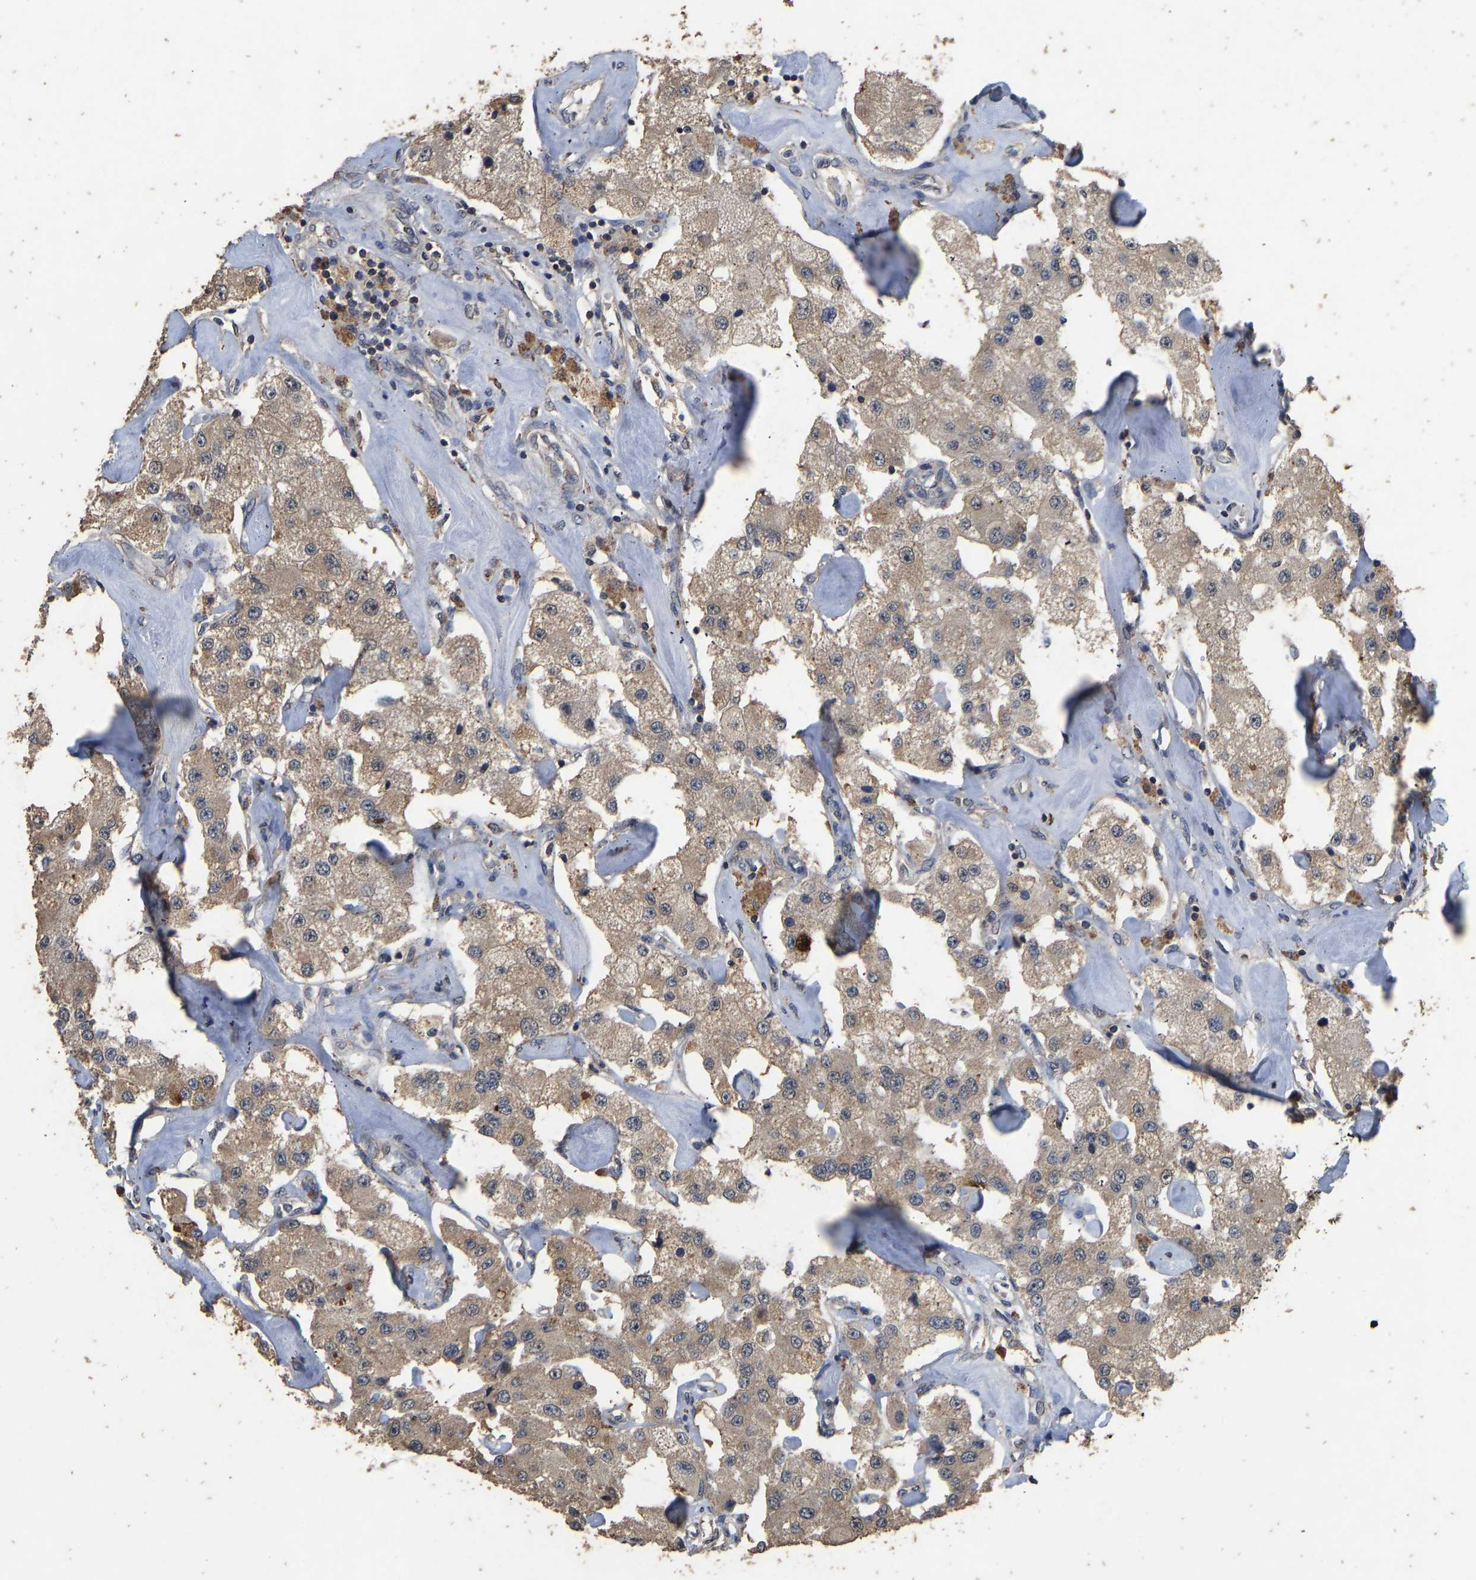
{"staining": {"intensity": "moderate", "quantity": ">75%", "location": "cytoplasmic/membranous"}, "tissue": "carcinoid", "cell_type": "Tumor cells", "image_type": "cancer", "snomed": [{"axis": "morphology", "description": "Carcinoid, malignant, NOS"}, {"axis": "topography", "description": "Pancreas"}], "caption": "IHC histopathology image of neoplastic tissue: malignant carcinoid stained using immunohistochemistry (IHC) reveals medium levels of moderate protein expression localized specifically in the cytoplasmic/membranous of tumor cells, appearing as a cytoplasmic/membranous brown color.", "gene": "CIDEC", "patient": {"sex": "male", "age": 41}}